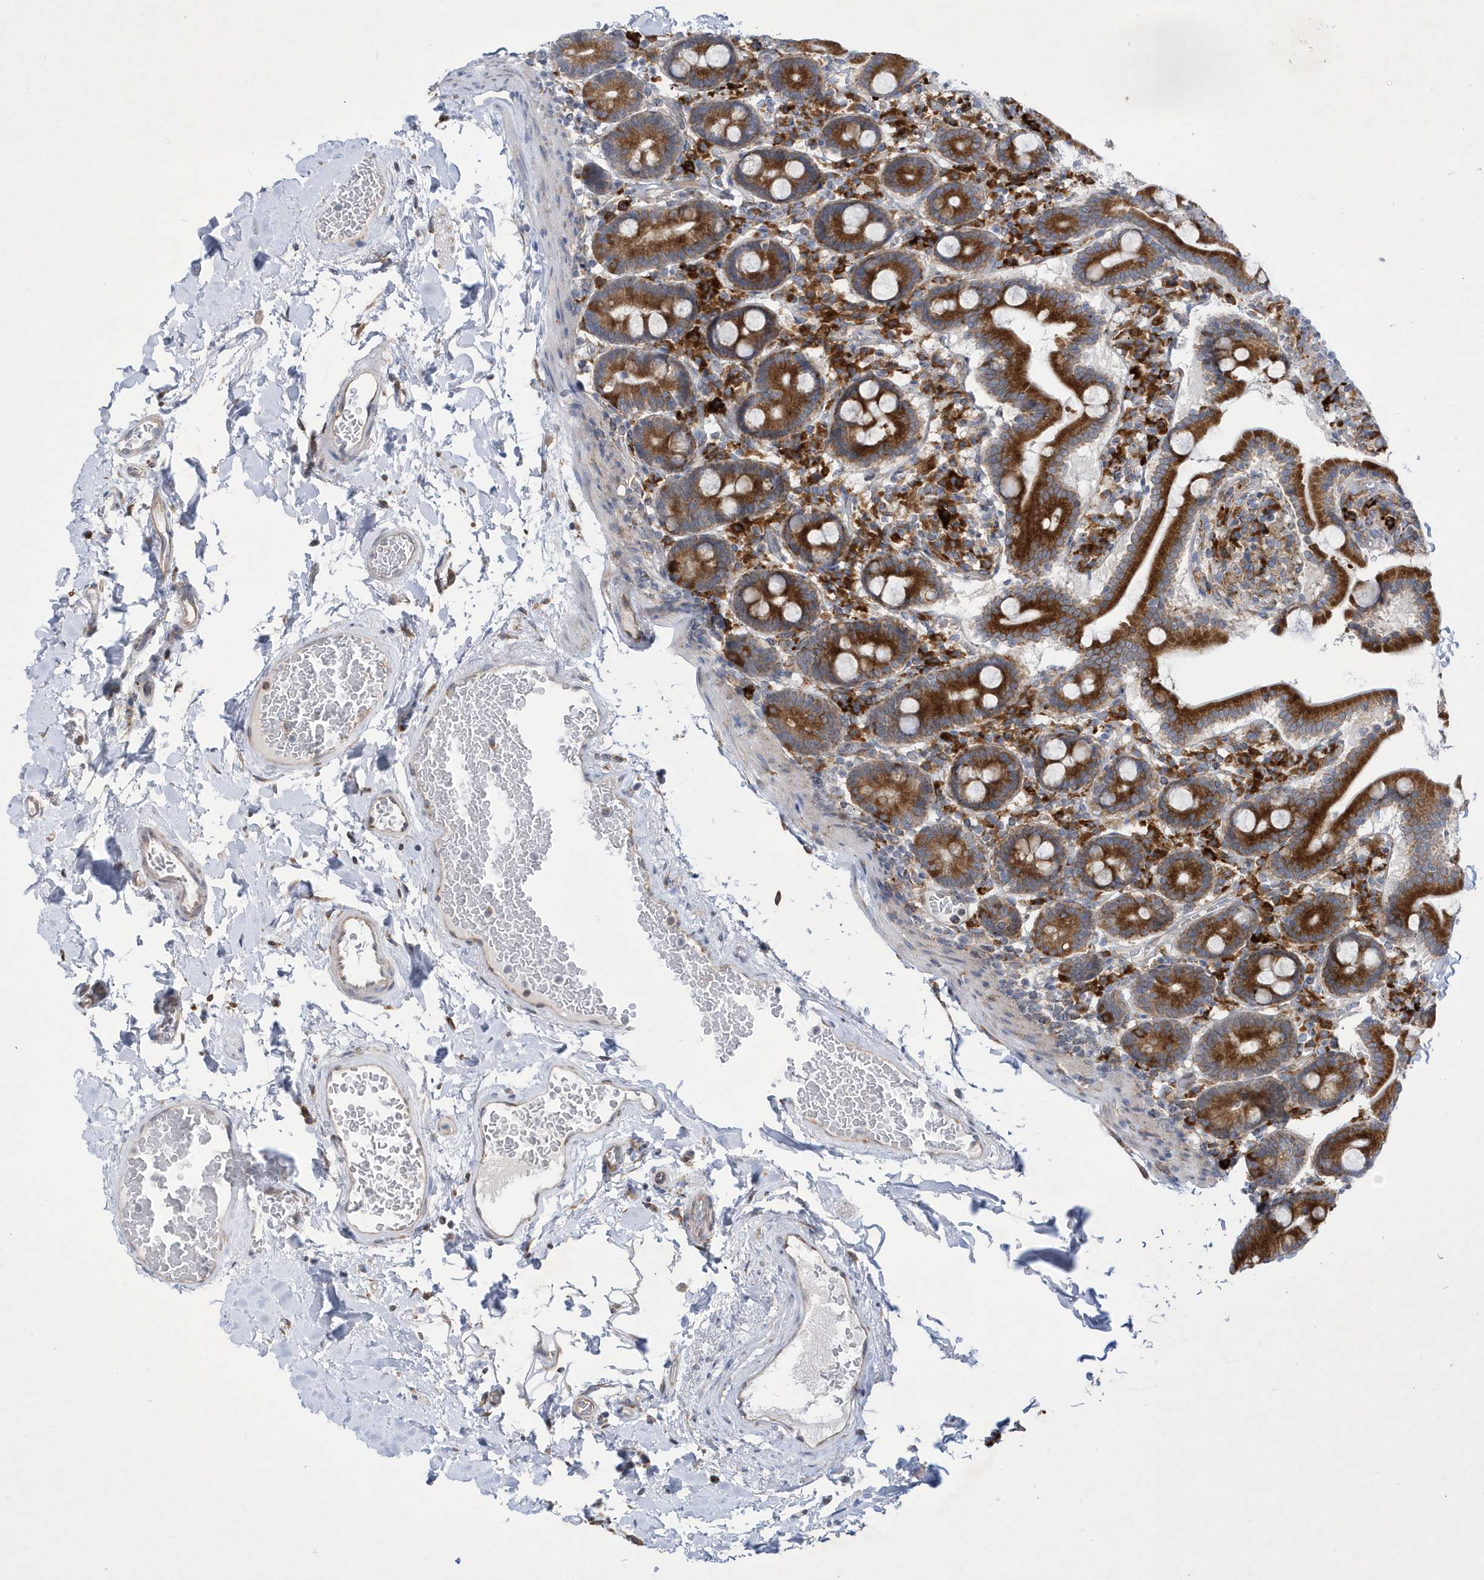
{"staining": {"intensity": "strong", "quantity": ">75%", "location": "cytoplasmic/membranous"}, "tissue": "duodenum", "cell_type": "Glandular cells", "image_type": "normal", "snomed": [{"axis": "morphology", "description": "Normal tissue, NOS"}, {"axis": "topography", "description": "Duodenum"}], "caption": "This micrograph displays normal duodenum stained with immunohistochemistry (IHC) to label a protein in brown. The cytoplasmic/membranous of glandular cells show strong positivity for the protein. Nuclei are counter-stained blue.", "gene": "MED31", "patient": {"sex": "male", "age": 55}}